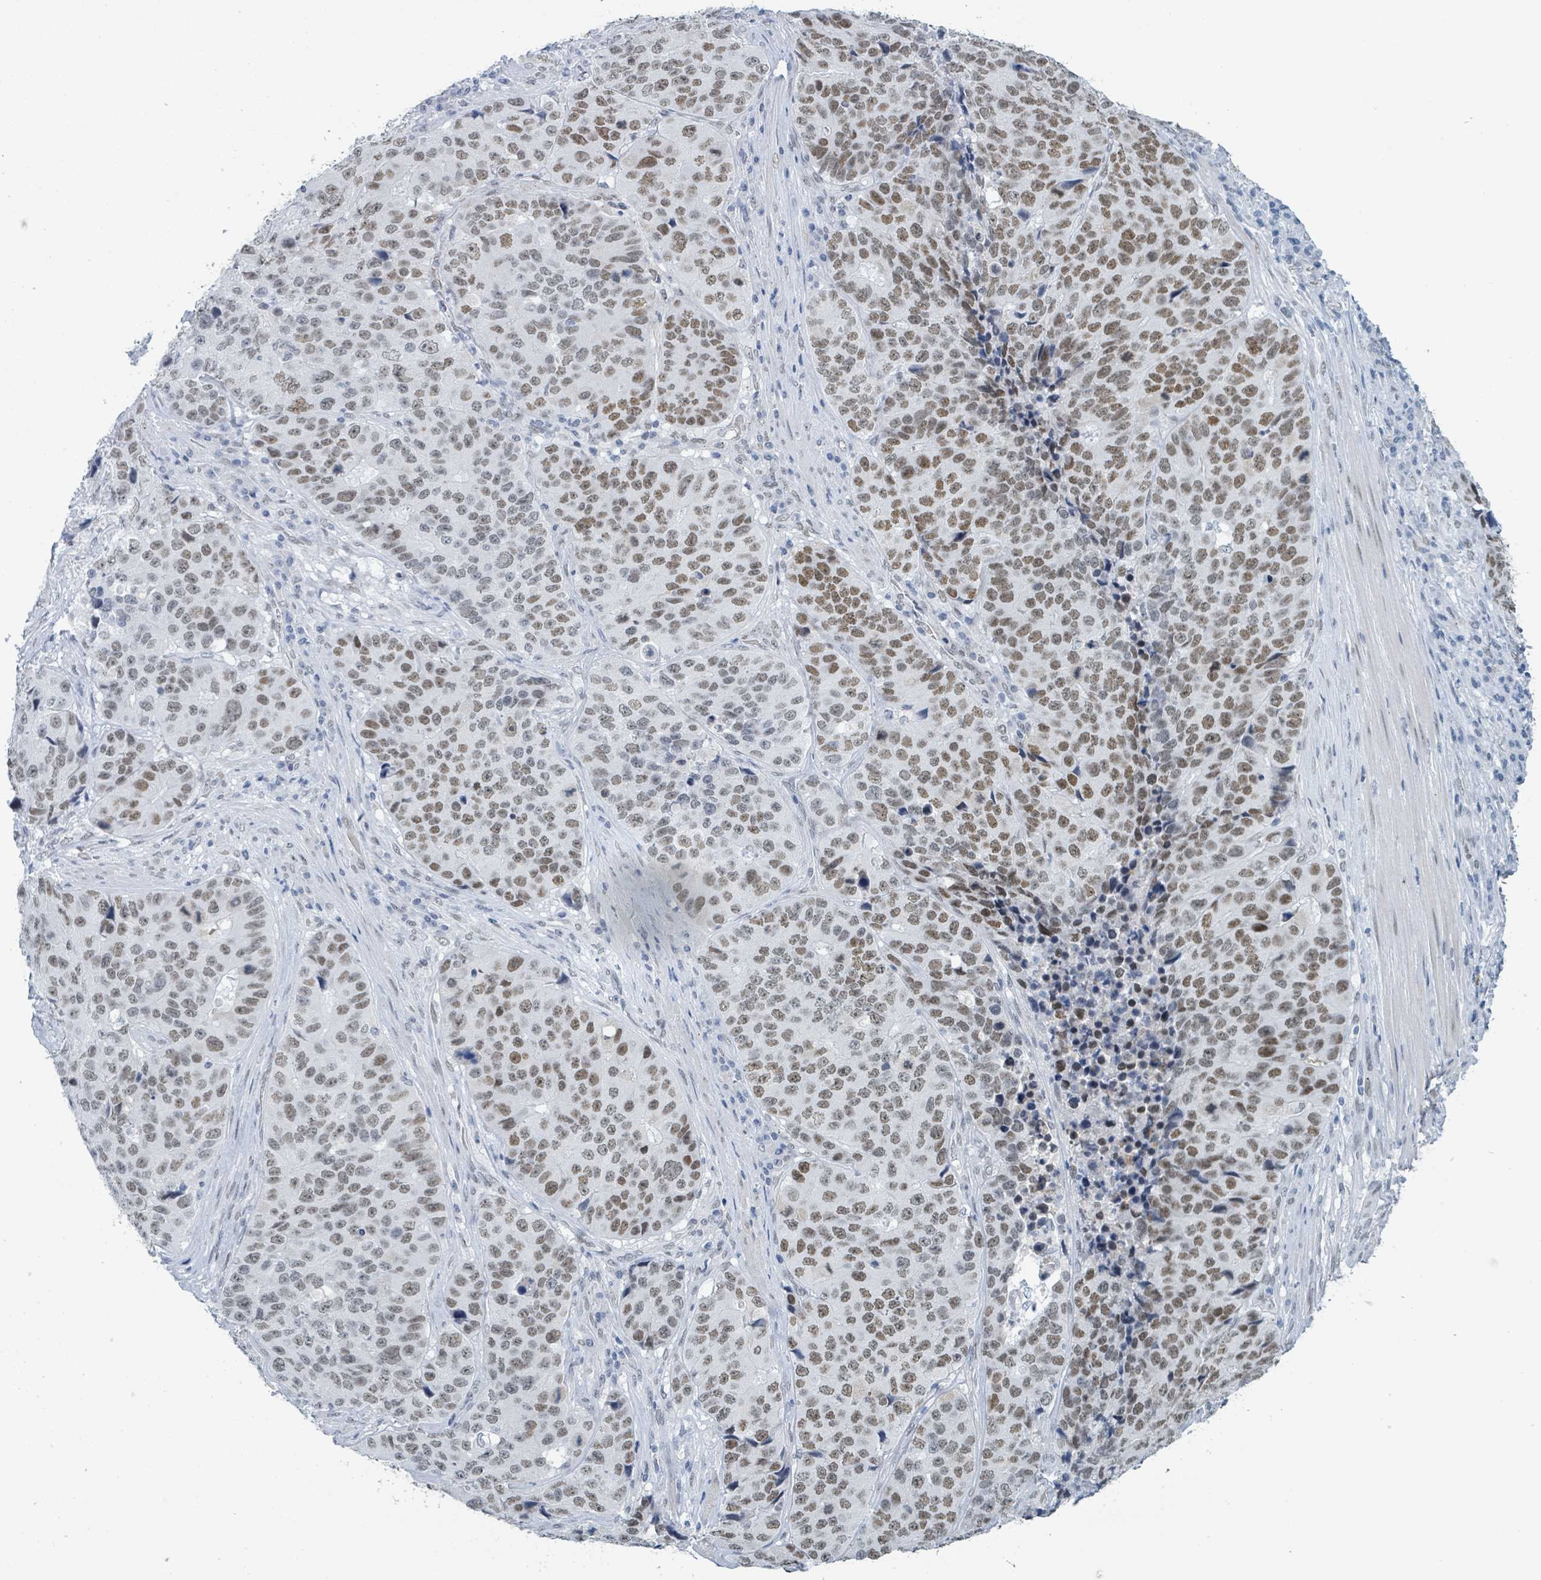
{"staining": {"intensity": "moderate", "quantity": ">75%", "location": "nuclear"}, "tissue": "stomach cancer", "cell_type": "Tumor cells", "image_type": "cancer", "snomed": [{"axis": "morphology", "description": "Adenocarcinoma, NOS"}, {"axis": "topography", "description": "Stomach"}], "caption": "The histopathology image shows a brown stain indicating the presence of a protein in the nuclear of tumor cells in stomach adenocarcinoma. (Brightfield microscopy of DAB IHC at high magnification).", "gene": "EHMT2", "patient": {"sex": "male", "age": 71}}